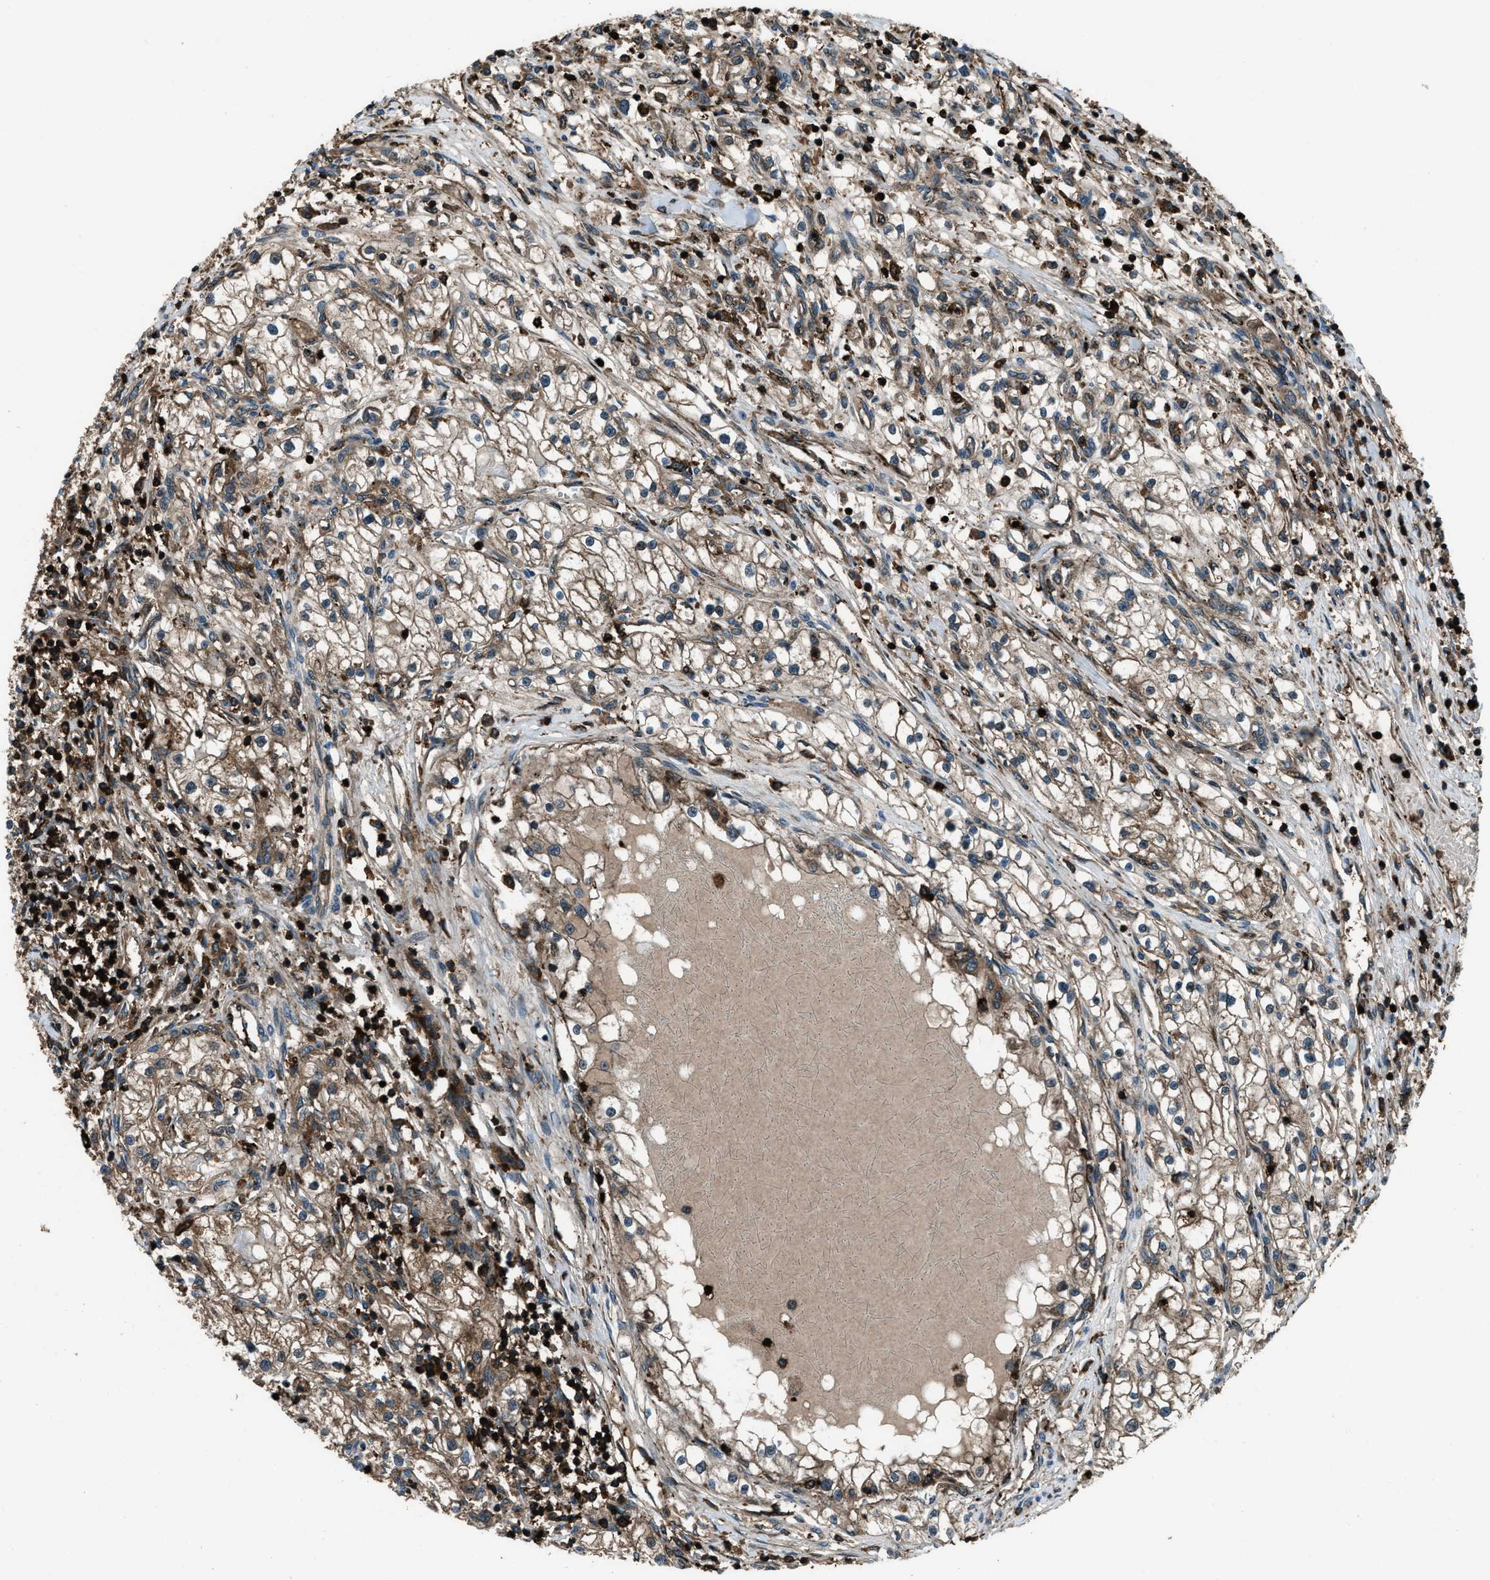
{"staining": {"intensity": "moderate", "quantity": ">75%", "location": "cytoplasmic/membranous"}, "tissue": "renal cancer", "cell_type": "Tumor cells", "image_type": "cancer", "snomed": [{"axis": "morphology", "description": "Adenocarcinoma, NOS"}, {"axis": "topography", "description": "Kidney"}], "caption": "Immunohistochemical staining of human renal cancer exhibits moderate cytoplasmic/membranous protein expression in approximately >75% of tumor cells.", "gene": "SNX30", "patient": {"sex": "male", "age": 68}}